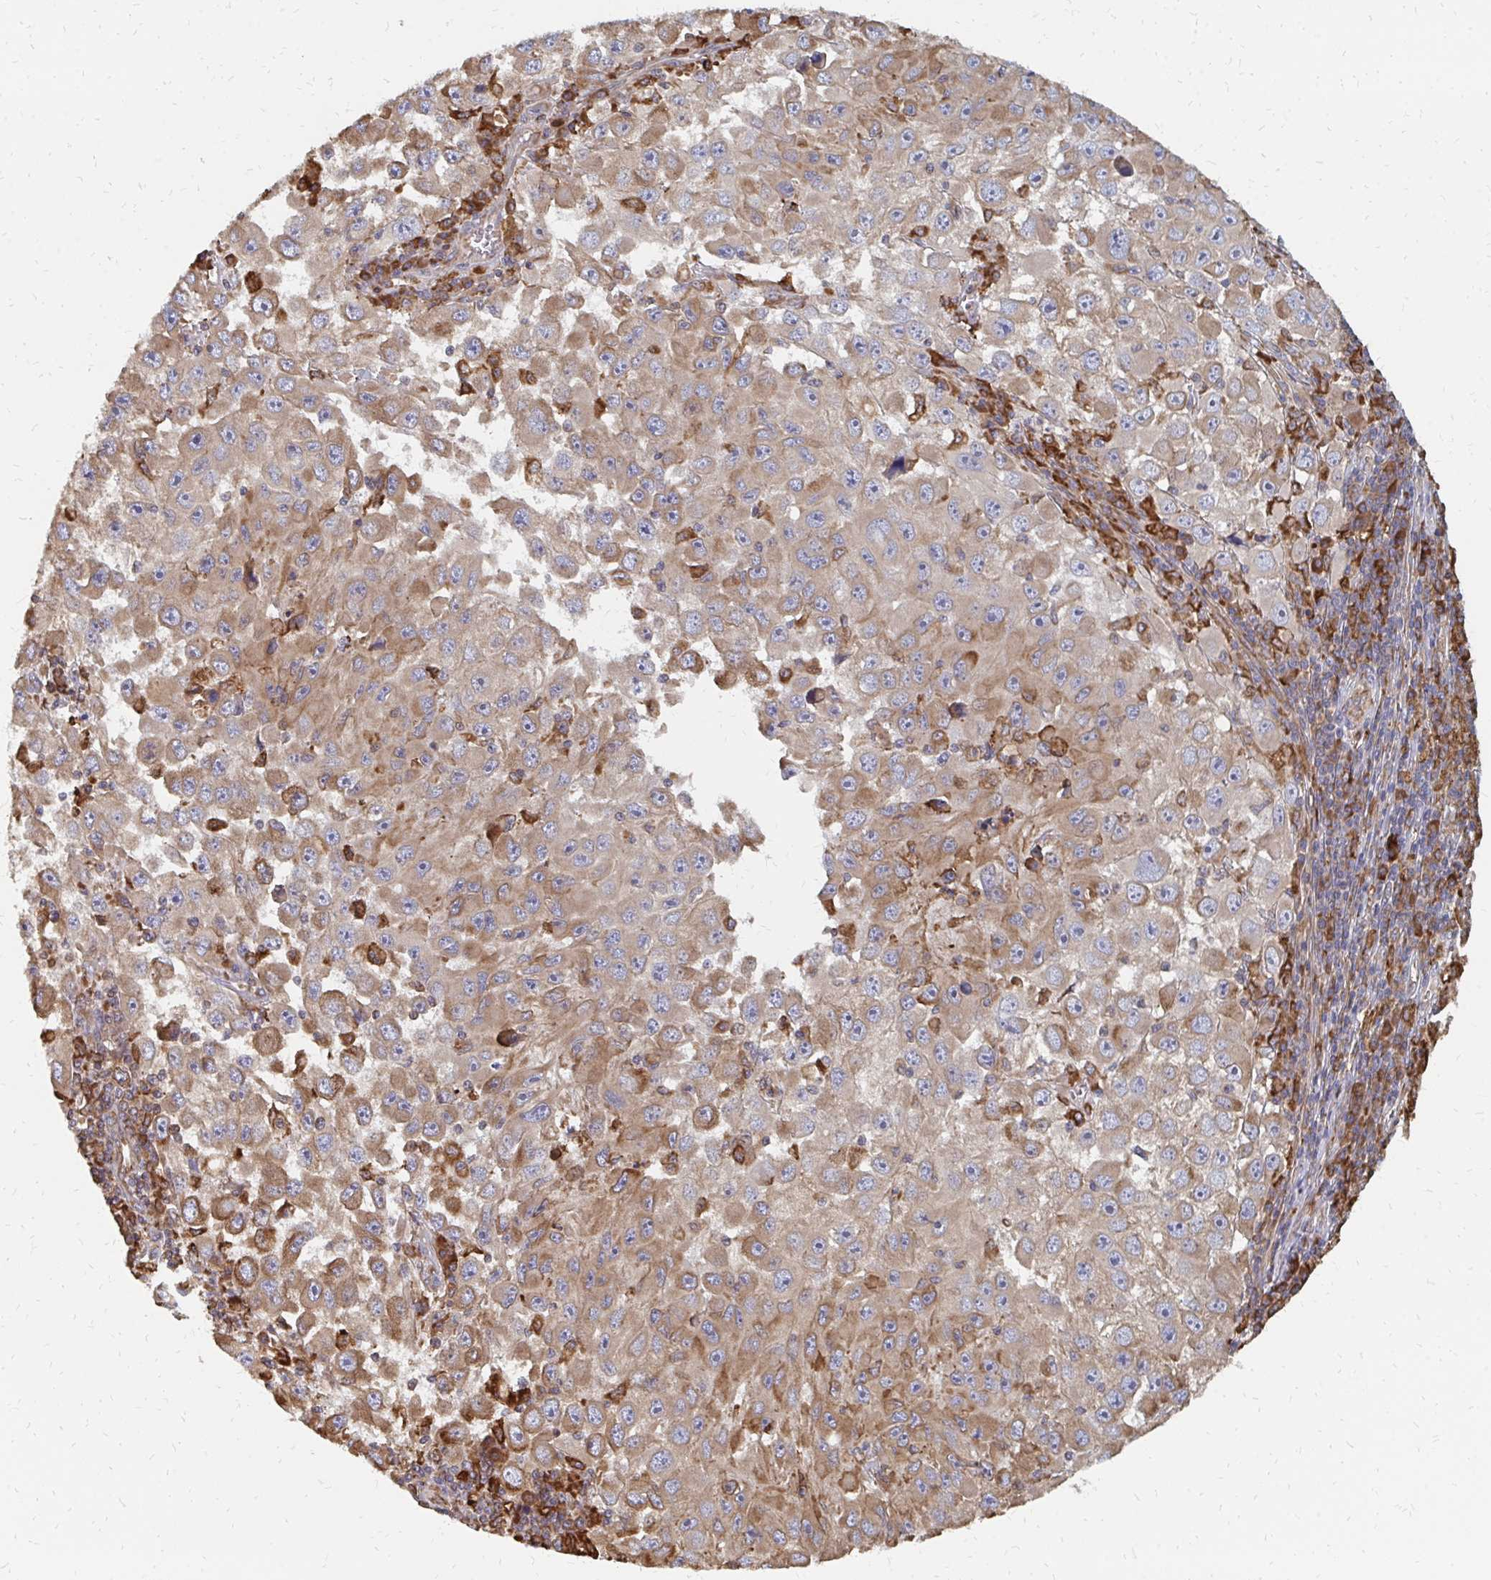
{"staining": {"intensity": "moderate", "quantity": ">75%", "location": "cytoplasmic/membranous"}, "tissue": "melanoma", "cell_type": "Tumor cells", "image_type": "cancer", "snomed": [{"axis": "morphology", "description": "Malignant melanoma, Metastatic site"}, {"axis": "topography", "description": "Lymph node"}], "caption": "Human malignant melanoma (metastatic site) stained for a protein (brown) shows moderate cytoplasmic/membranous positive expression in about >75% of tumor cells.", "gene": "PPP1R13L", "patient": {"sex": "female", "age": 67}}